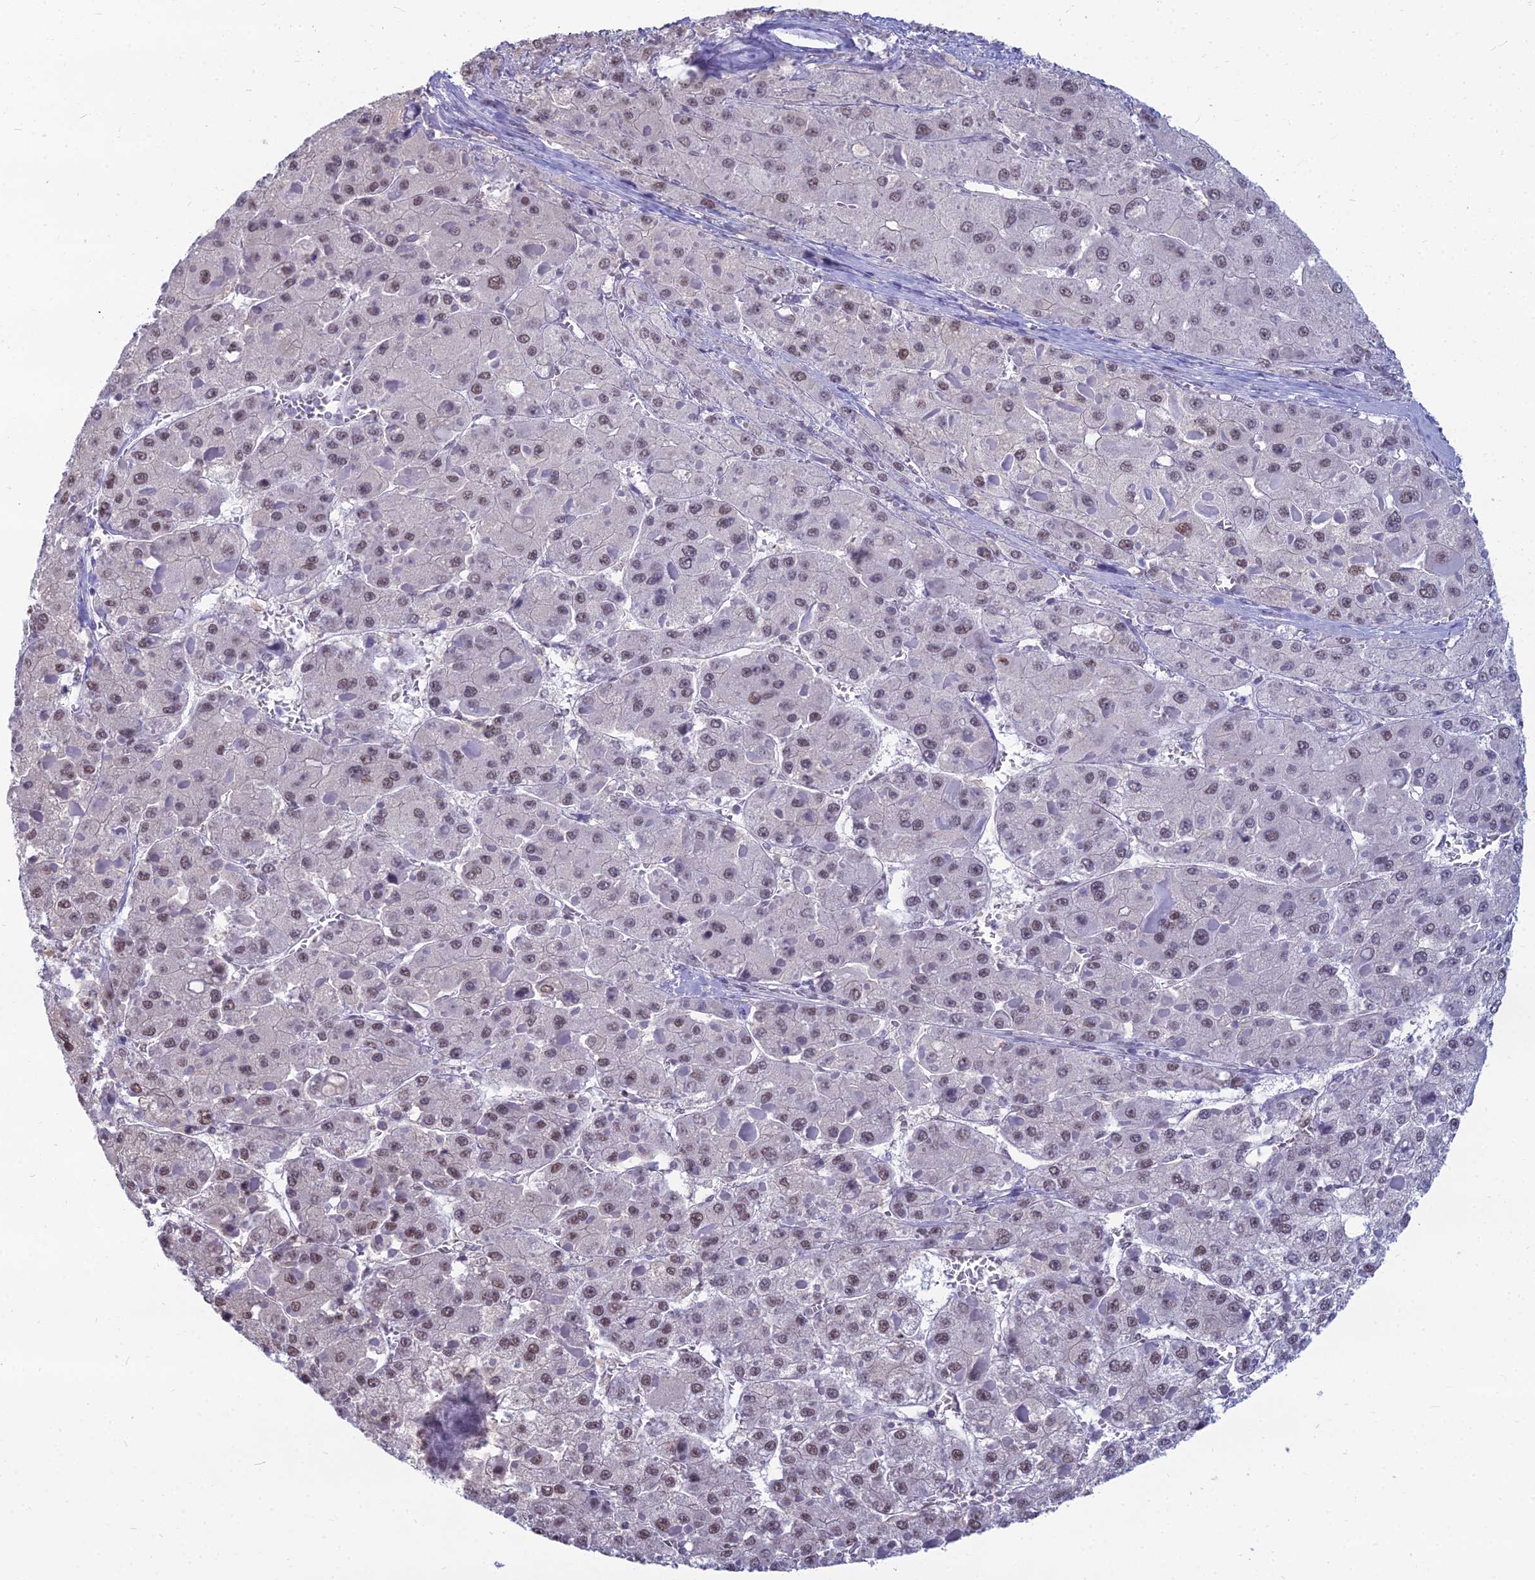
{"staining": {"intensity": "weak", "quantity": ">75%", "location": "nuclear"}, "tissue": "liver cancer", "cell_type": "Tumor cells", "image_type": "cancer", "snomed": [{"axis": "morphology", "description": "Carcinoma, Hepatocellular, NOS"}, {"axis": "topography", "description": "Liver"}], "caption": "High-magnification brightfield microscopy of liver cancer stained with DAB (3,3'-diaminobenzidine) (brown) and counterstained with hematoxylin (blue). tumor cells exhibit weak nuclear staining is seen in about>75% of cells.", "gene": "SRSF7", "patient": {"sex": "female", "age": 73}}